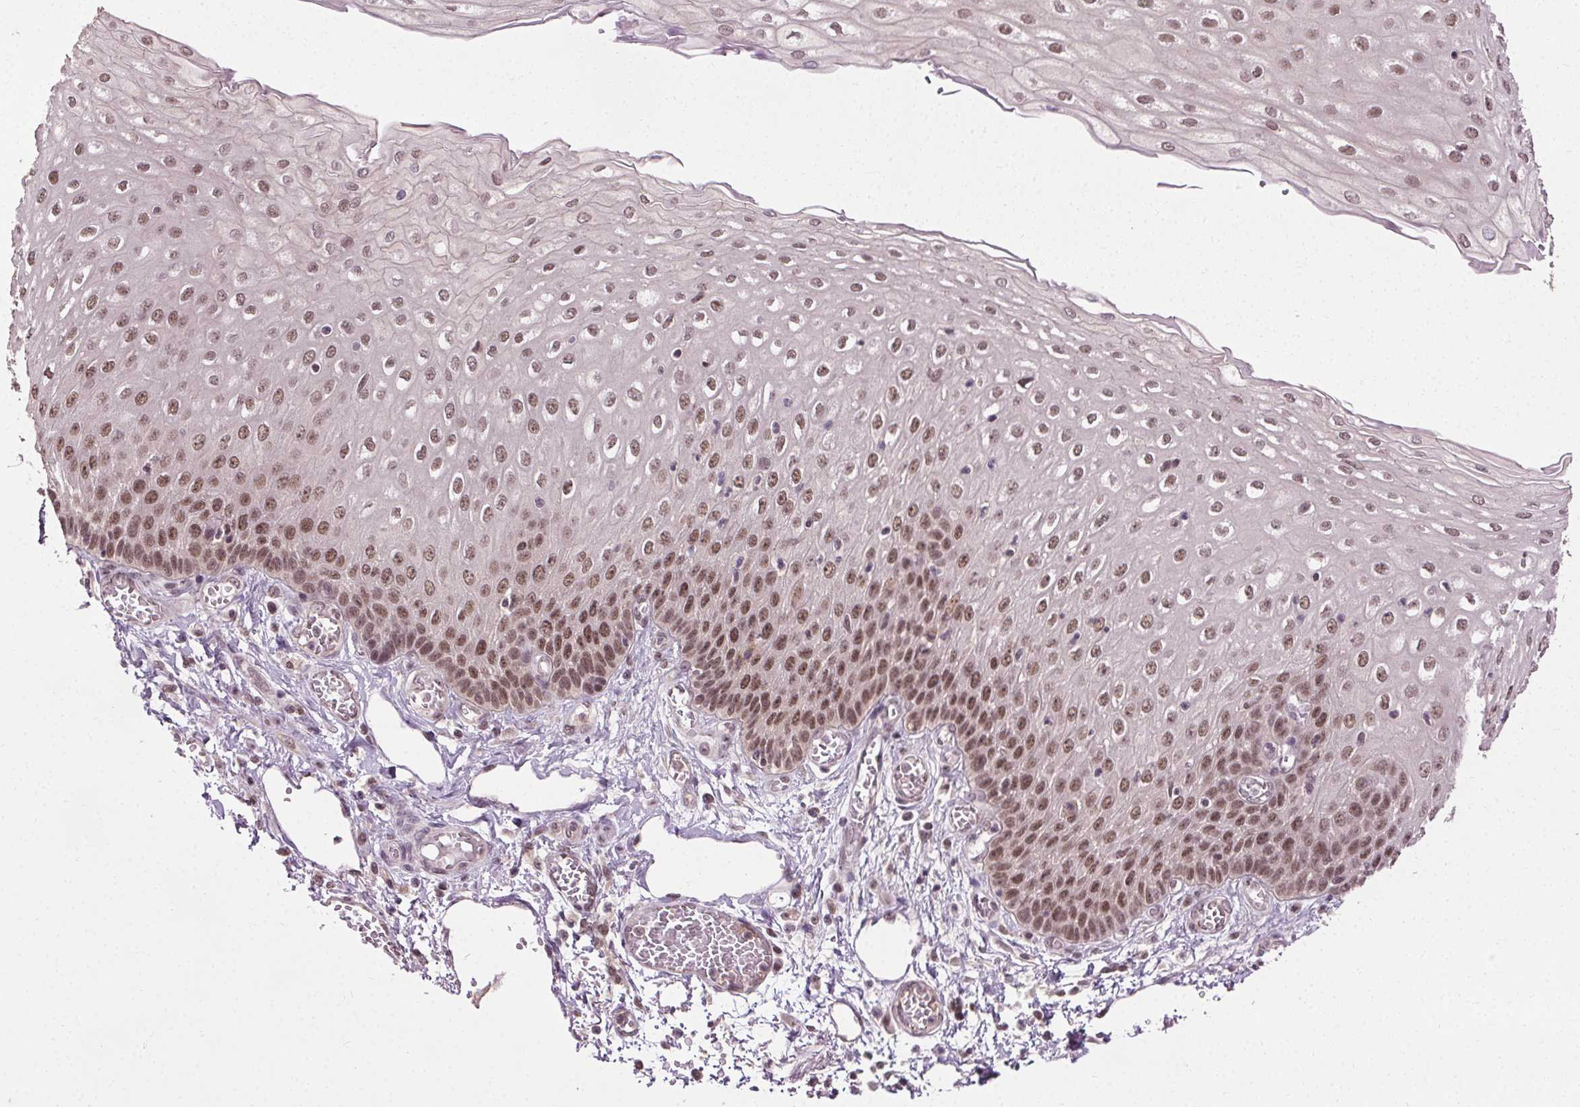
{"staining": {"intensity": "moderate", "quantity": ">75%", "location": "nuclear"}, "tissue": "esophagus", "cell_type": "Squamous epithelial cells", "image_type": "normal", "snomed": [{"axis": "morphology", "description": "Normal tissue, NOS"}, {"axis": "morphology", "description": "Adenocarcinoma, NOS"}, {"axis": "topography", "description": "Esophagus"}], "caption": "Protein expression analysis of unremarkable human esophagus reveals moderate nuclear staining in approximately >75% of squamous epithelial cells. Nuclei are stained in blue.", "gene": "MED6", "patient": {"sex": "male", "age": 81}}